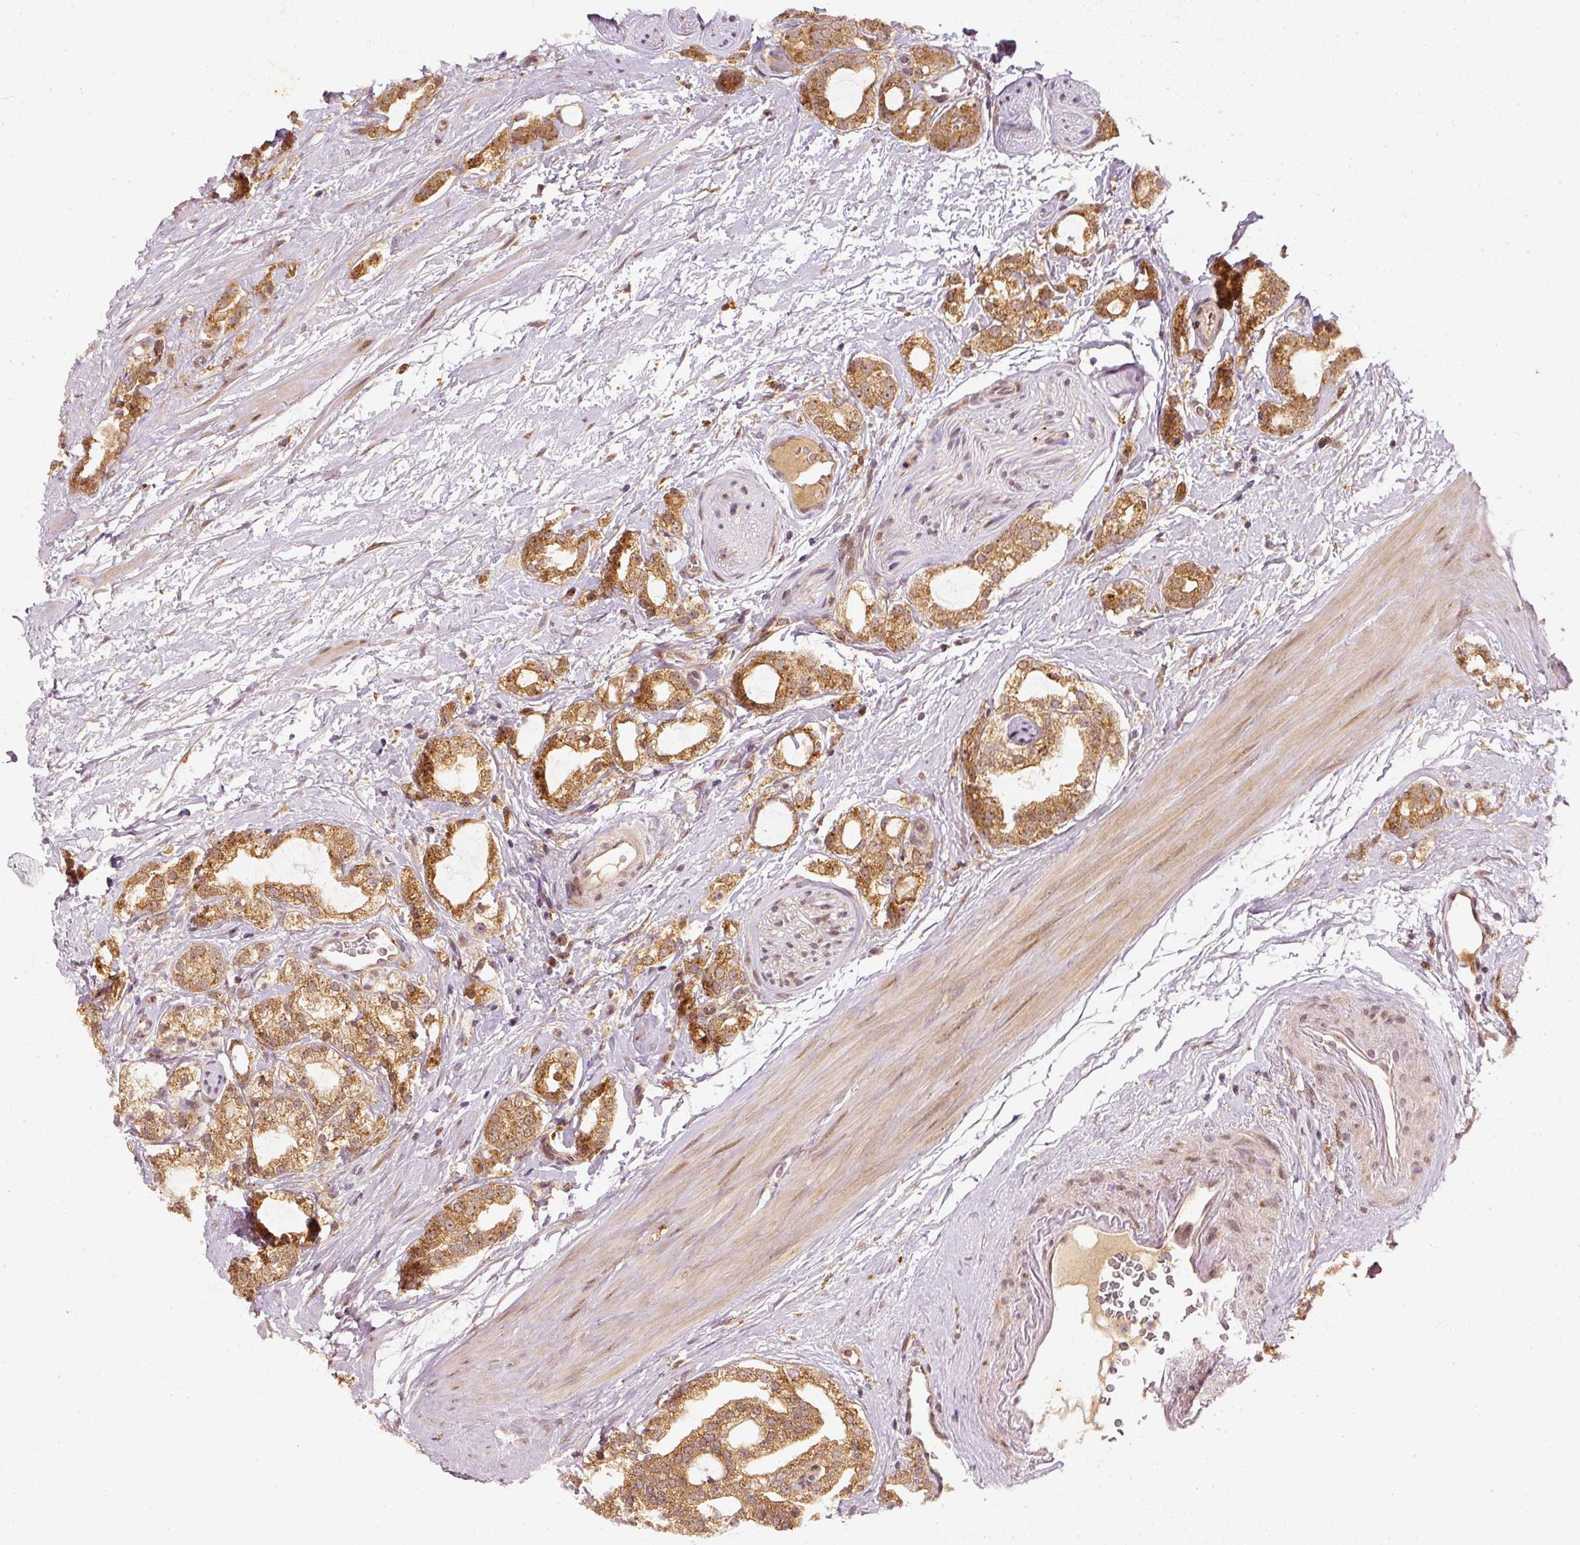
{"staining": {"intensity": "moderate", "quantity": ">75%", "location": "cytoplasmic/membranous"}, "tissue": "prostate cancer", "cell_type": "Tumor cells", "image_type": "cancer", "snomed": [{"axis": "morphology", "description": "Adenocarcinoma, High grade"}, {"axis": "topography", "description": "Prostate"}], "caption": "This is a photomicrograph of immunohistochemistry staining of prostate cancer (high-grade adenocarcinoma), which shows moderate expression in the cytoplasmic/membranous of tumor cells.", "gene": "ZNF580", "patient": {"sex": "male", "age": 64}}